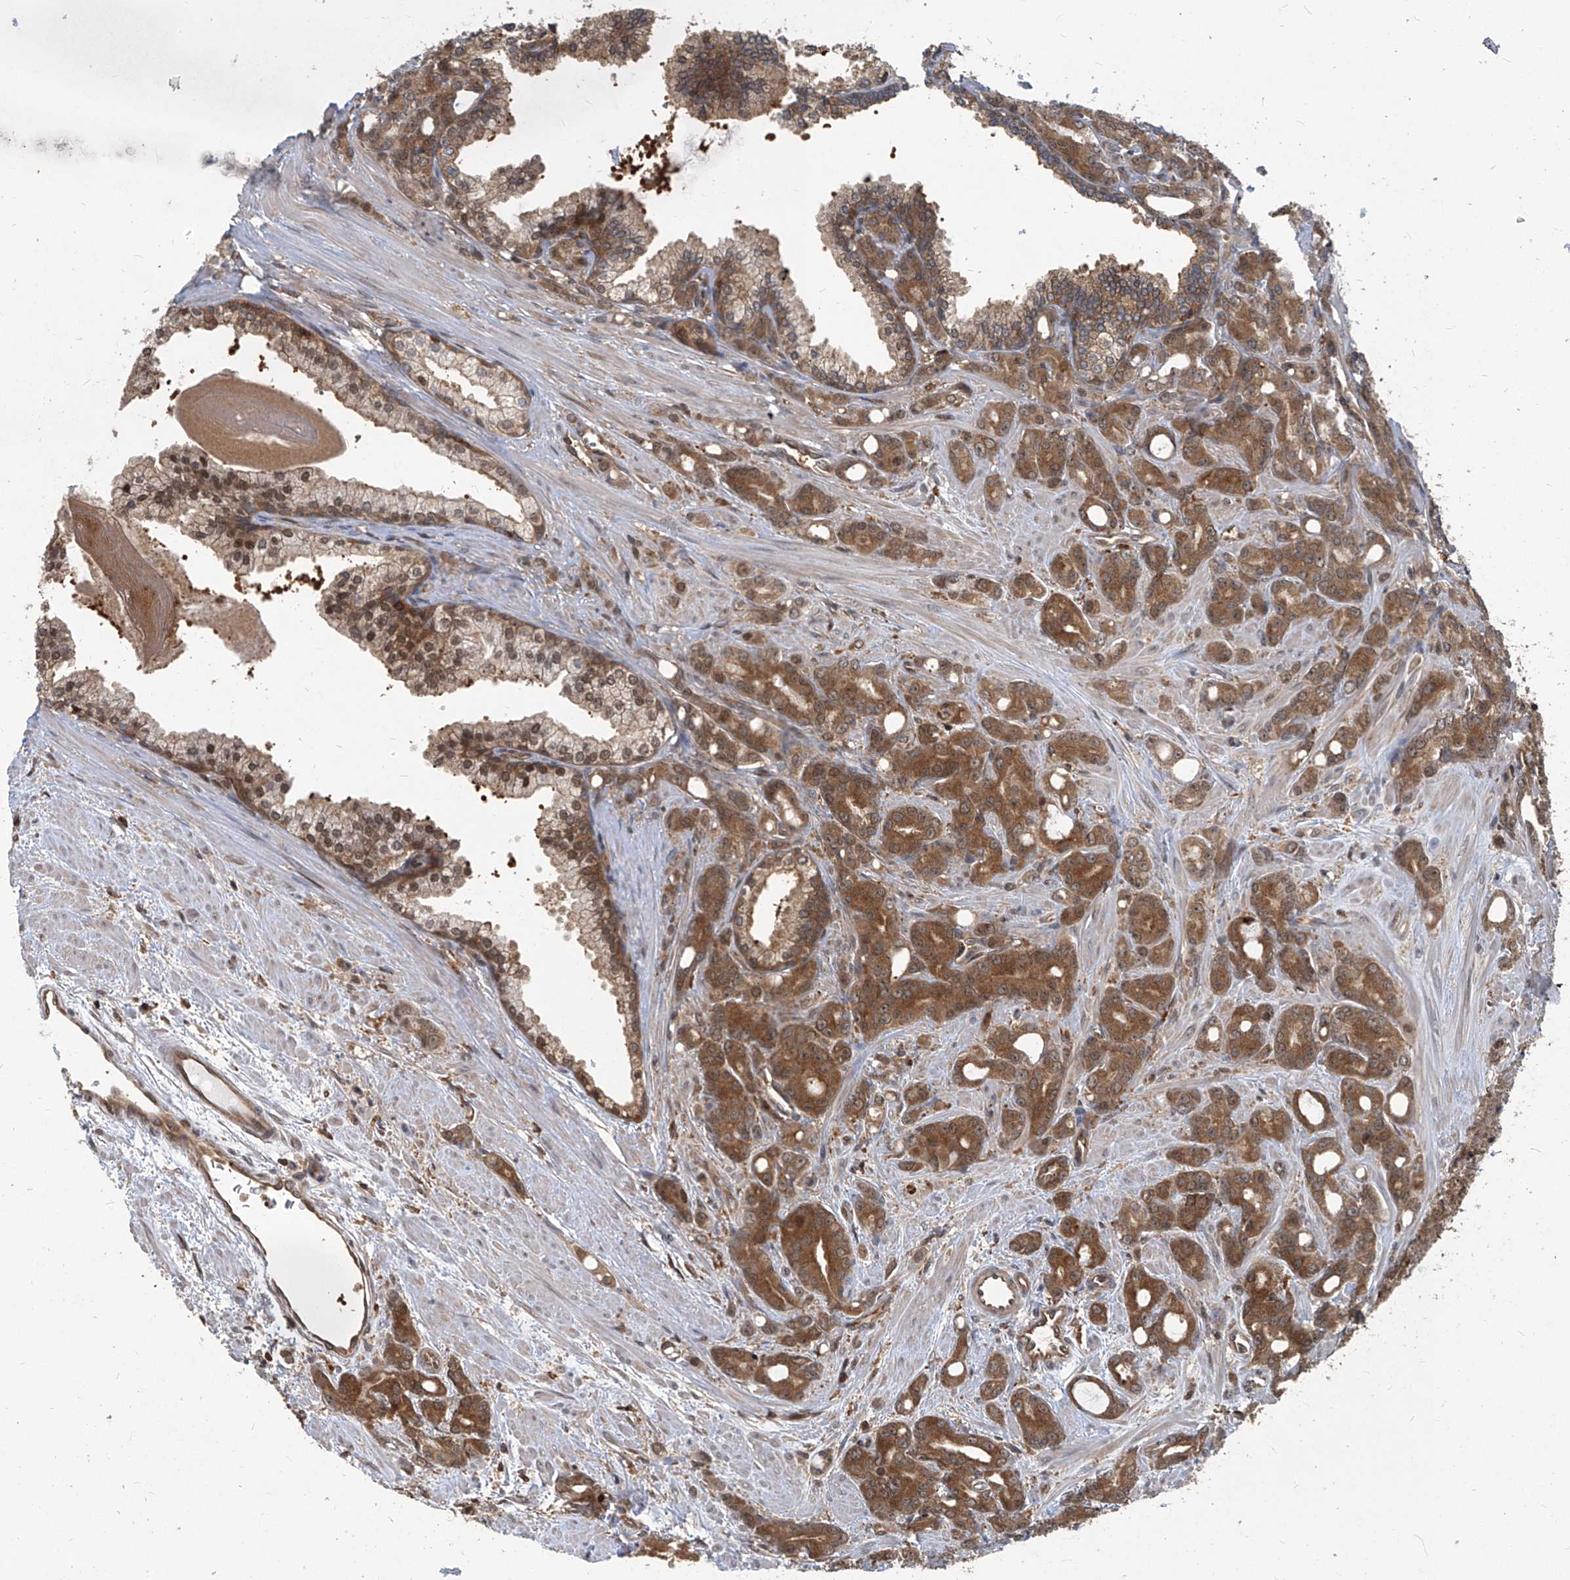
{"staining": {"intensity": "moderate", "quantity": ">75%", "location": "cytoplasmic/membranous"}, "tissue": "prostate cancer", "cell_type": "Tumor cells", "image_type": "cancer", "snomed": [{"axis": "morphology", "description": "Adenocarcinoma, High grade"}, {"axis": "topography", "description": "Prostate"}], "caption": "Adenocarcinoma (high-grade) (prostate) stained with a brown dye reveals moderate cytoplasmic/membranous positive staining in about >75% of tumor cells.", "gene": "PSMB1", "patient": {"sex": "male", "age": 62}}